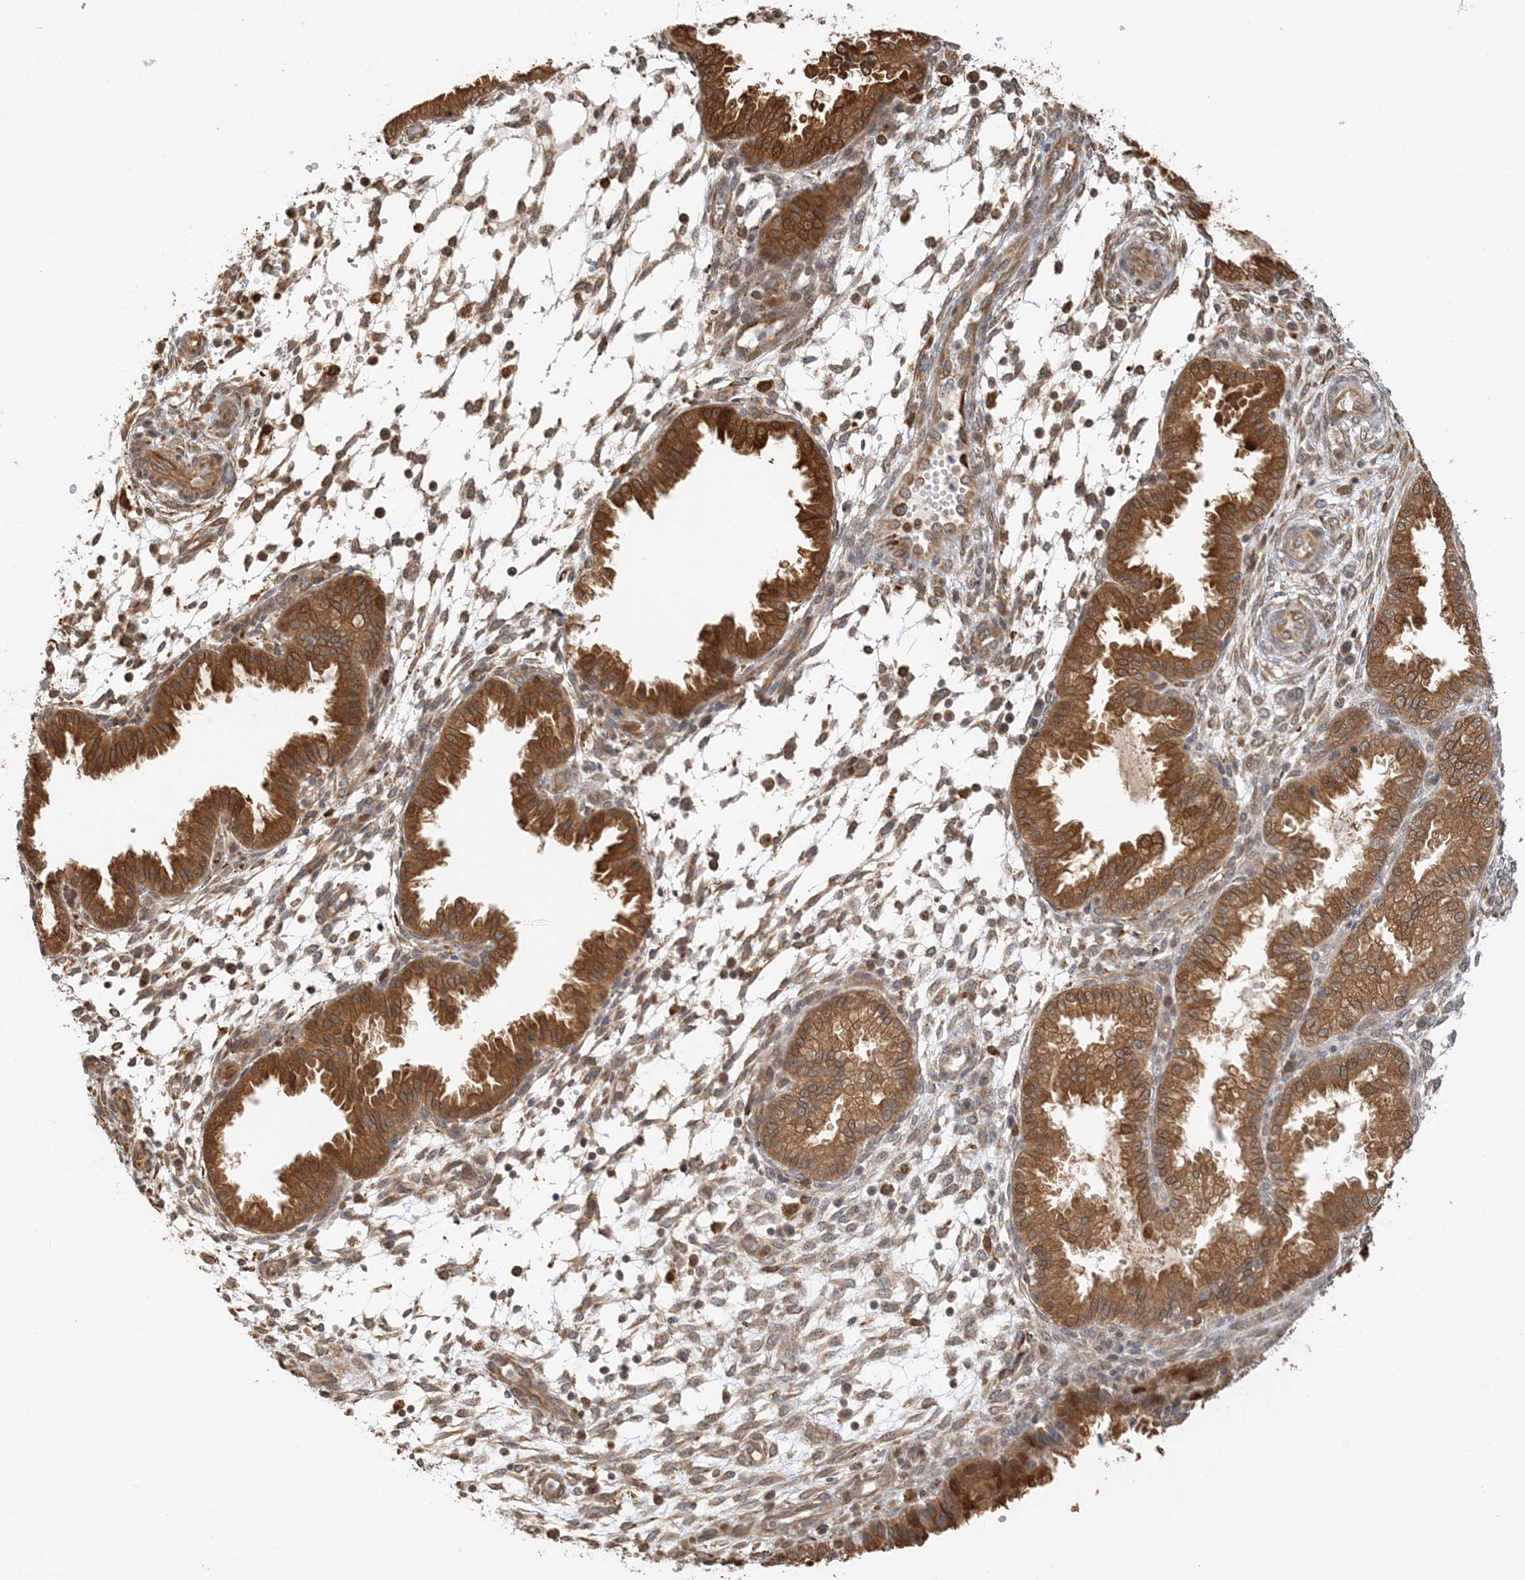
{"staining": {"intensity": "moderate", "quantity": "25%-75%", "location": "cytoplasmic/membranous"}, "tissue": "endometrium", "cell_type": "Cells in endometrial stroma", "image_type": "normal", "snomed": [{"axis": "morphology", "description": "Normal tissue, NOS"}, {"axis": "topography", "description": "Endometrium"}], "caption": "A brown stain shows moderate cytoplasmic/membranous expression of a protein in cells in endometrial stroma of benign human endometrium. (brown staining indicates protein expression, while blue staining denotes nuclei).", "gene": "HNMT", "patient": {"sex": "female", "age": 33}}